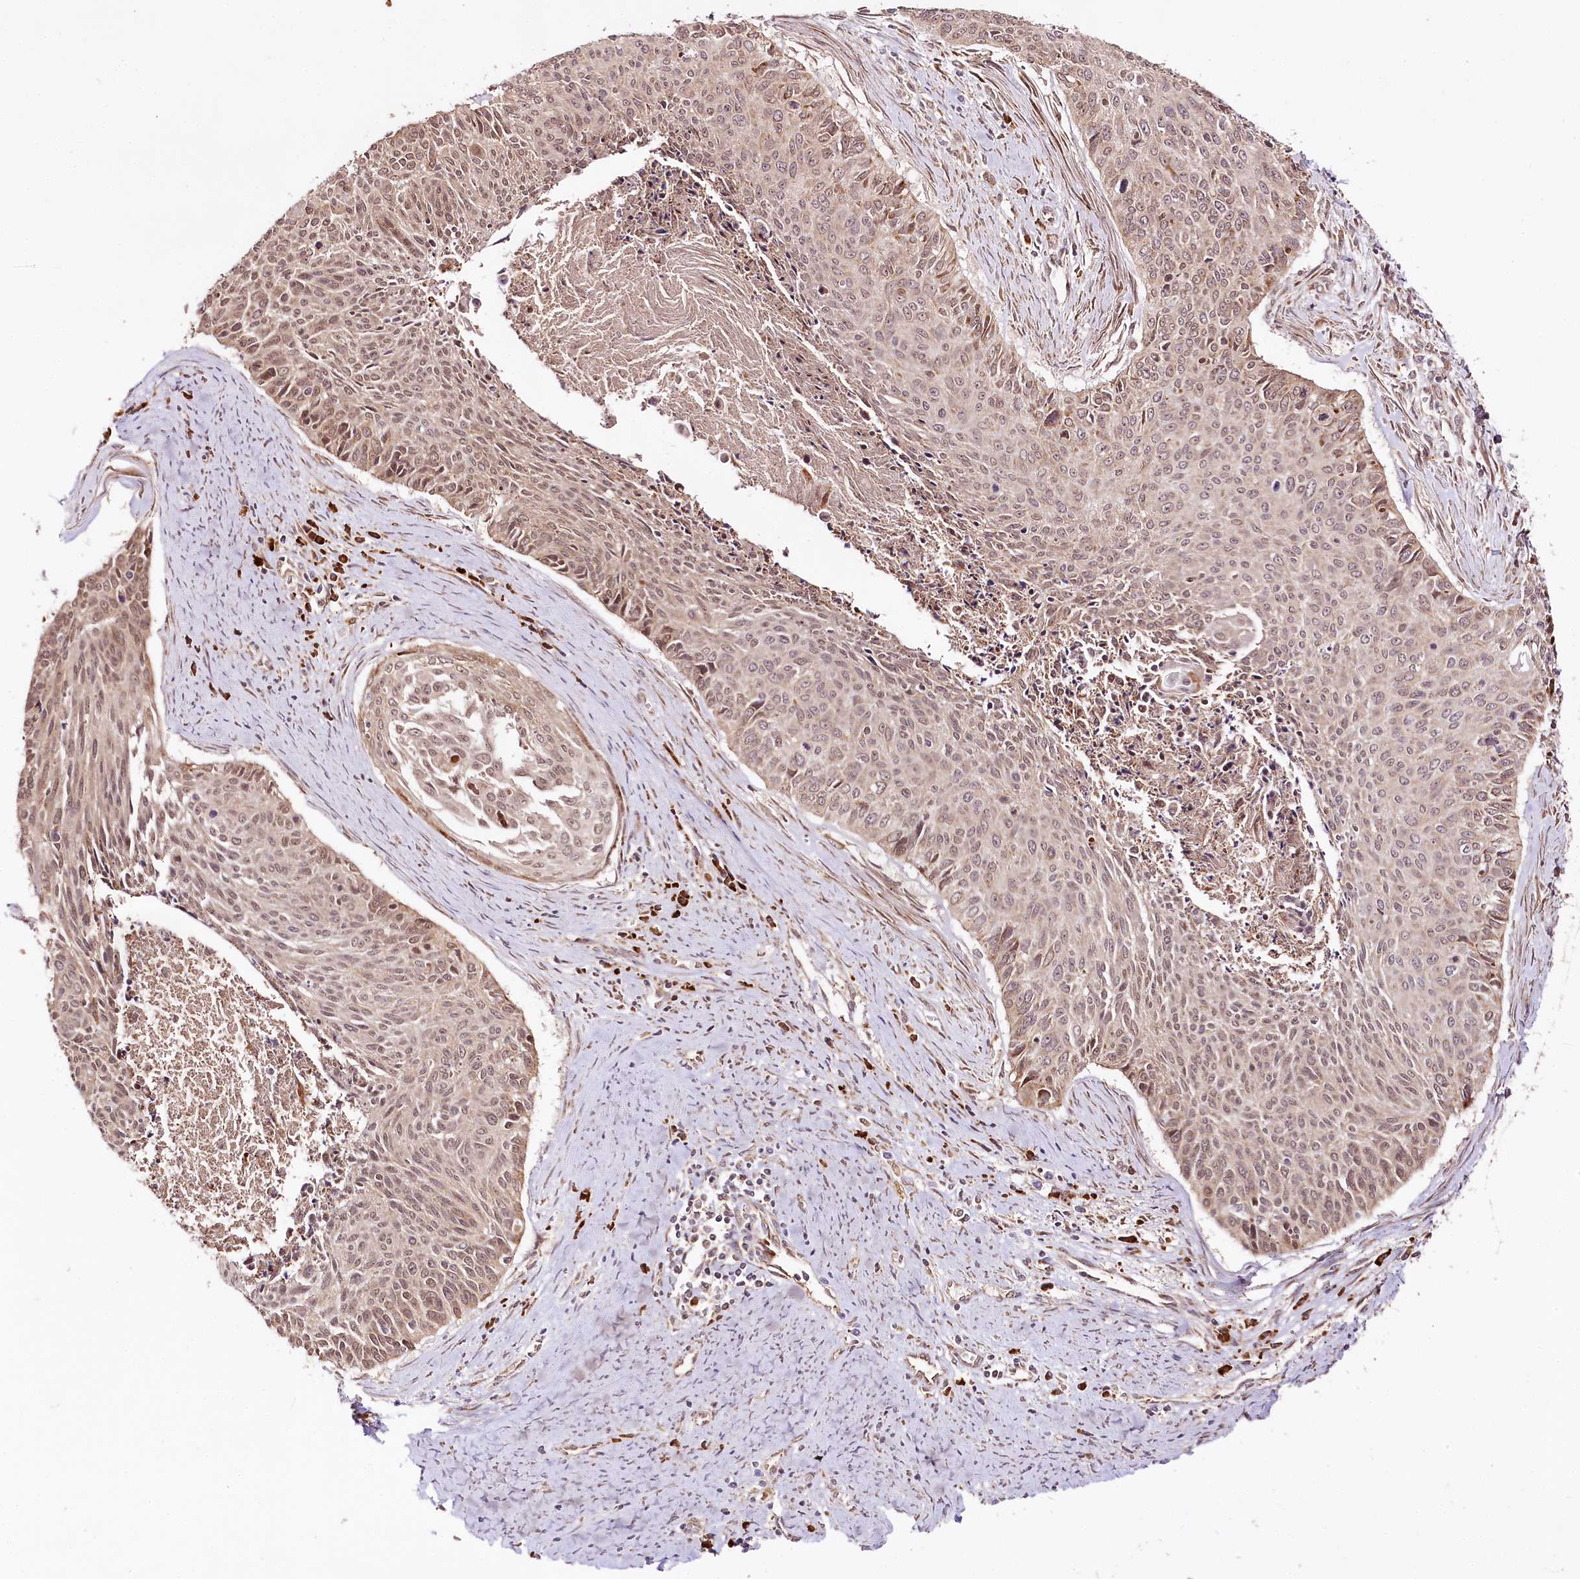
{"staining": {"intensity": "moderate", "quantity": ">75%", "location": "nuclear"}, "tissue": "cervical cancer", "cell_type": "Tumor cells", "image_type": "cancer", "snomed": [{"axis": "morphology", "description": "Squamous cell carcinoma, NOS"}, {"axis": "topography", "description": "Cervix"}], "caption": "Immunohistochemical staining of cervical cancer (squamous cell carcinoma) demonstrates moderate nuclear protein staining in approximately >75% of tumor cells. (DAB IHC with brightfield microscopy, high magnification).", "gene": "ENSG00000144785", "patient": {"sex": "female", "age": 55}}